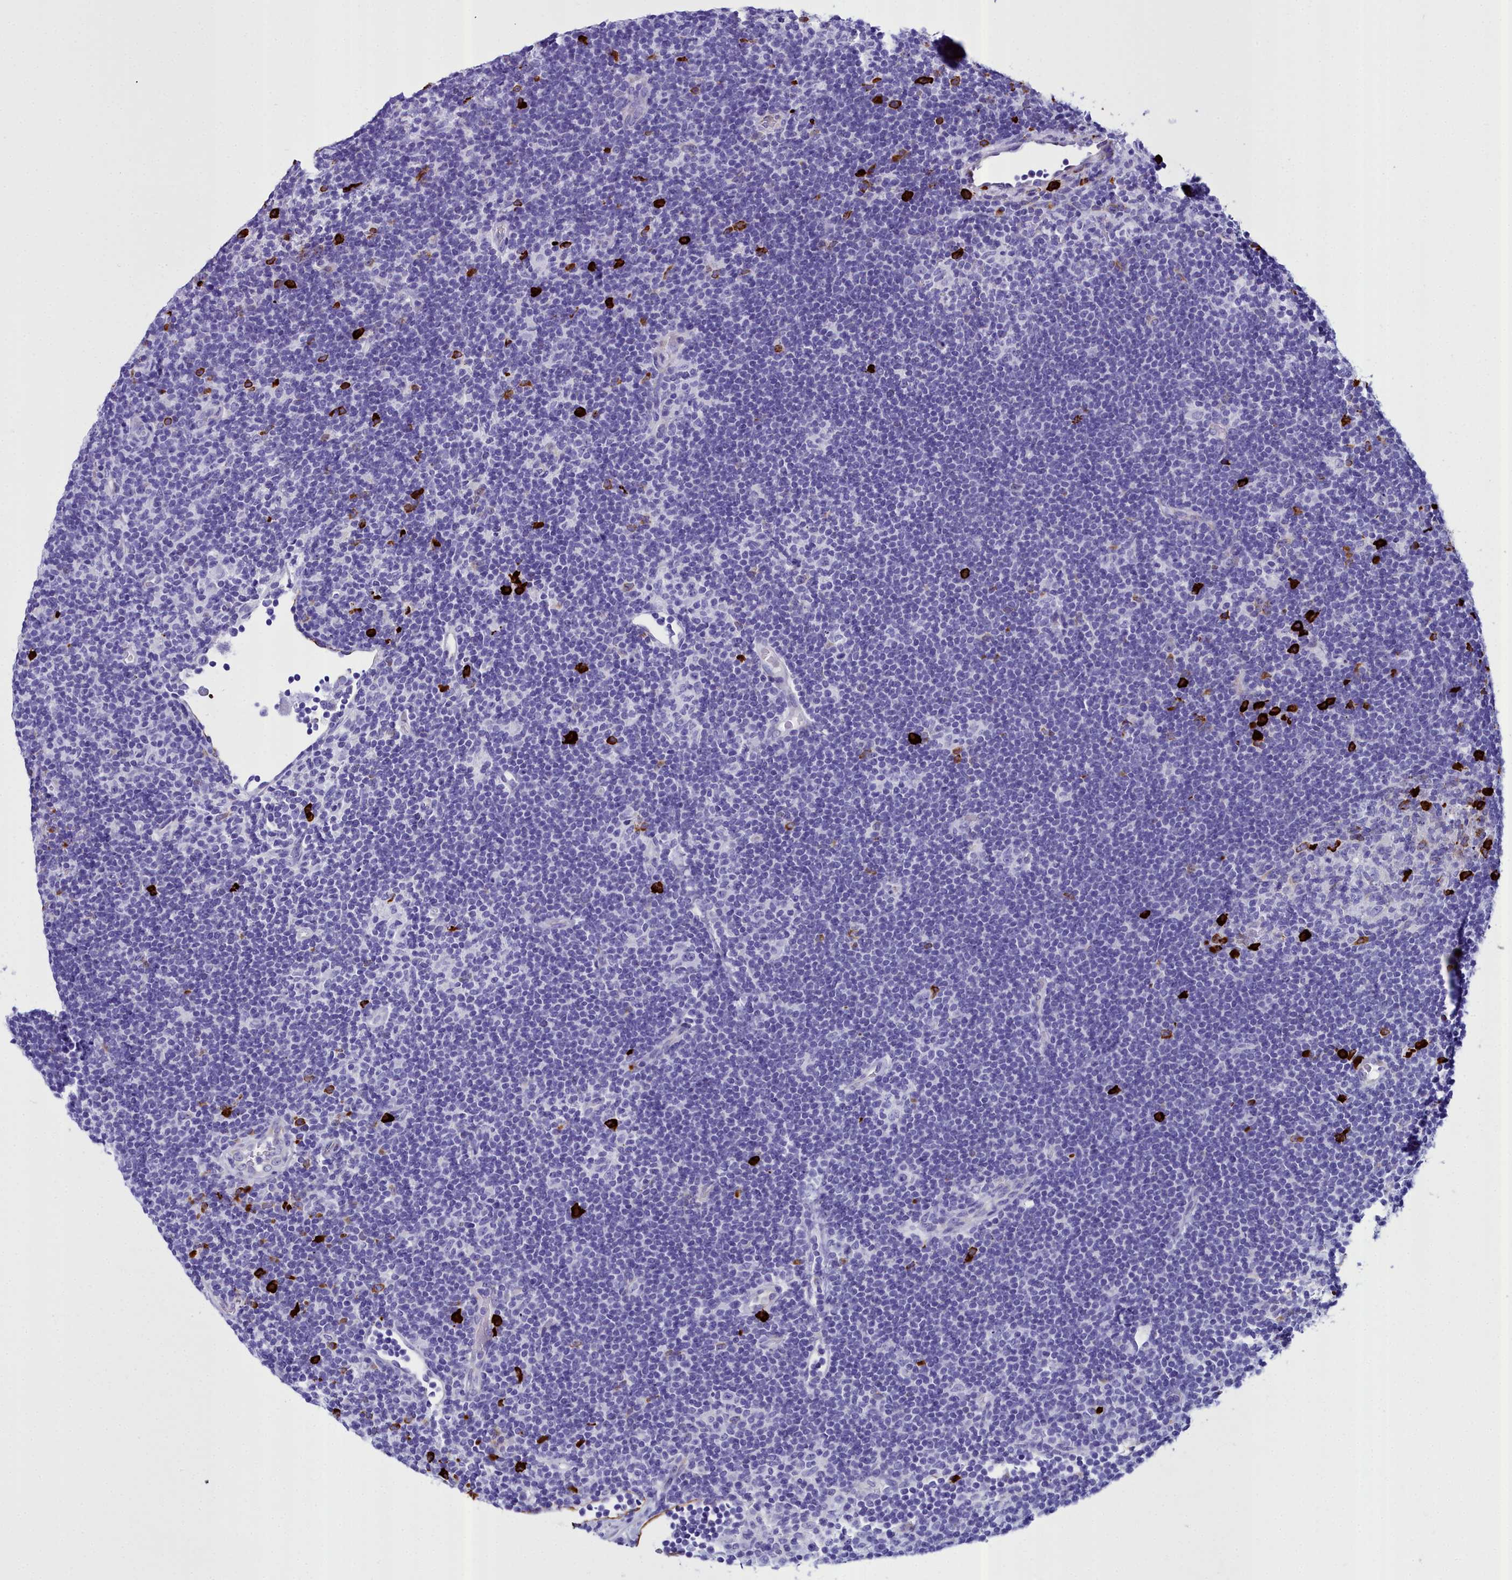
{"staining": {"intensity": "negative", "quantity": "none", "location": "none"}, "tissue": "lymphoma", "cell_type": "Tumor cells", "image_type": "cancer", "snomed": [{"axis": "morphology", "description": "Hodgkin's disease, NOS"}, {"axis": "topography", "description": "Lymph node"}], "caption": "Tumor cells are negative for protein expression in human lymphoma.", "gene": "TXNDC5", "patient": {"sex": "female", "age": 57}}